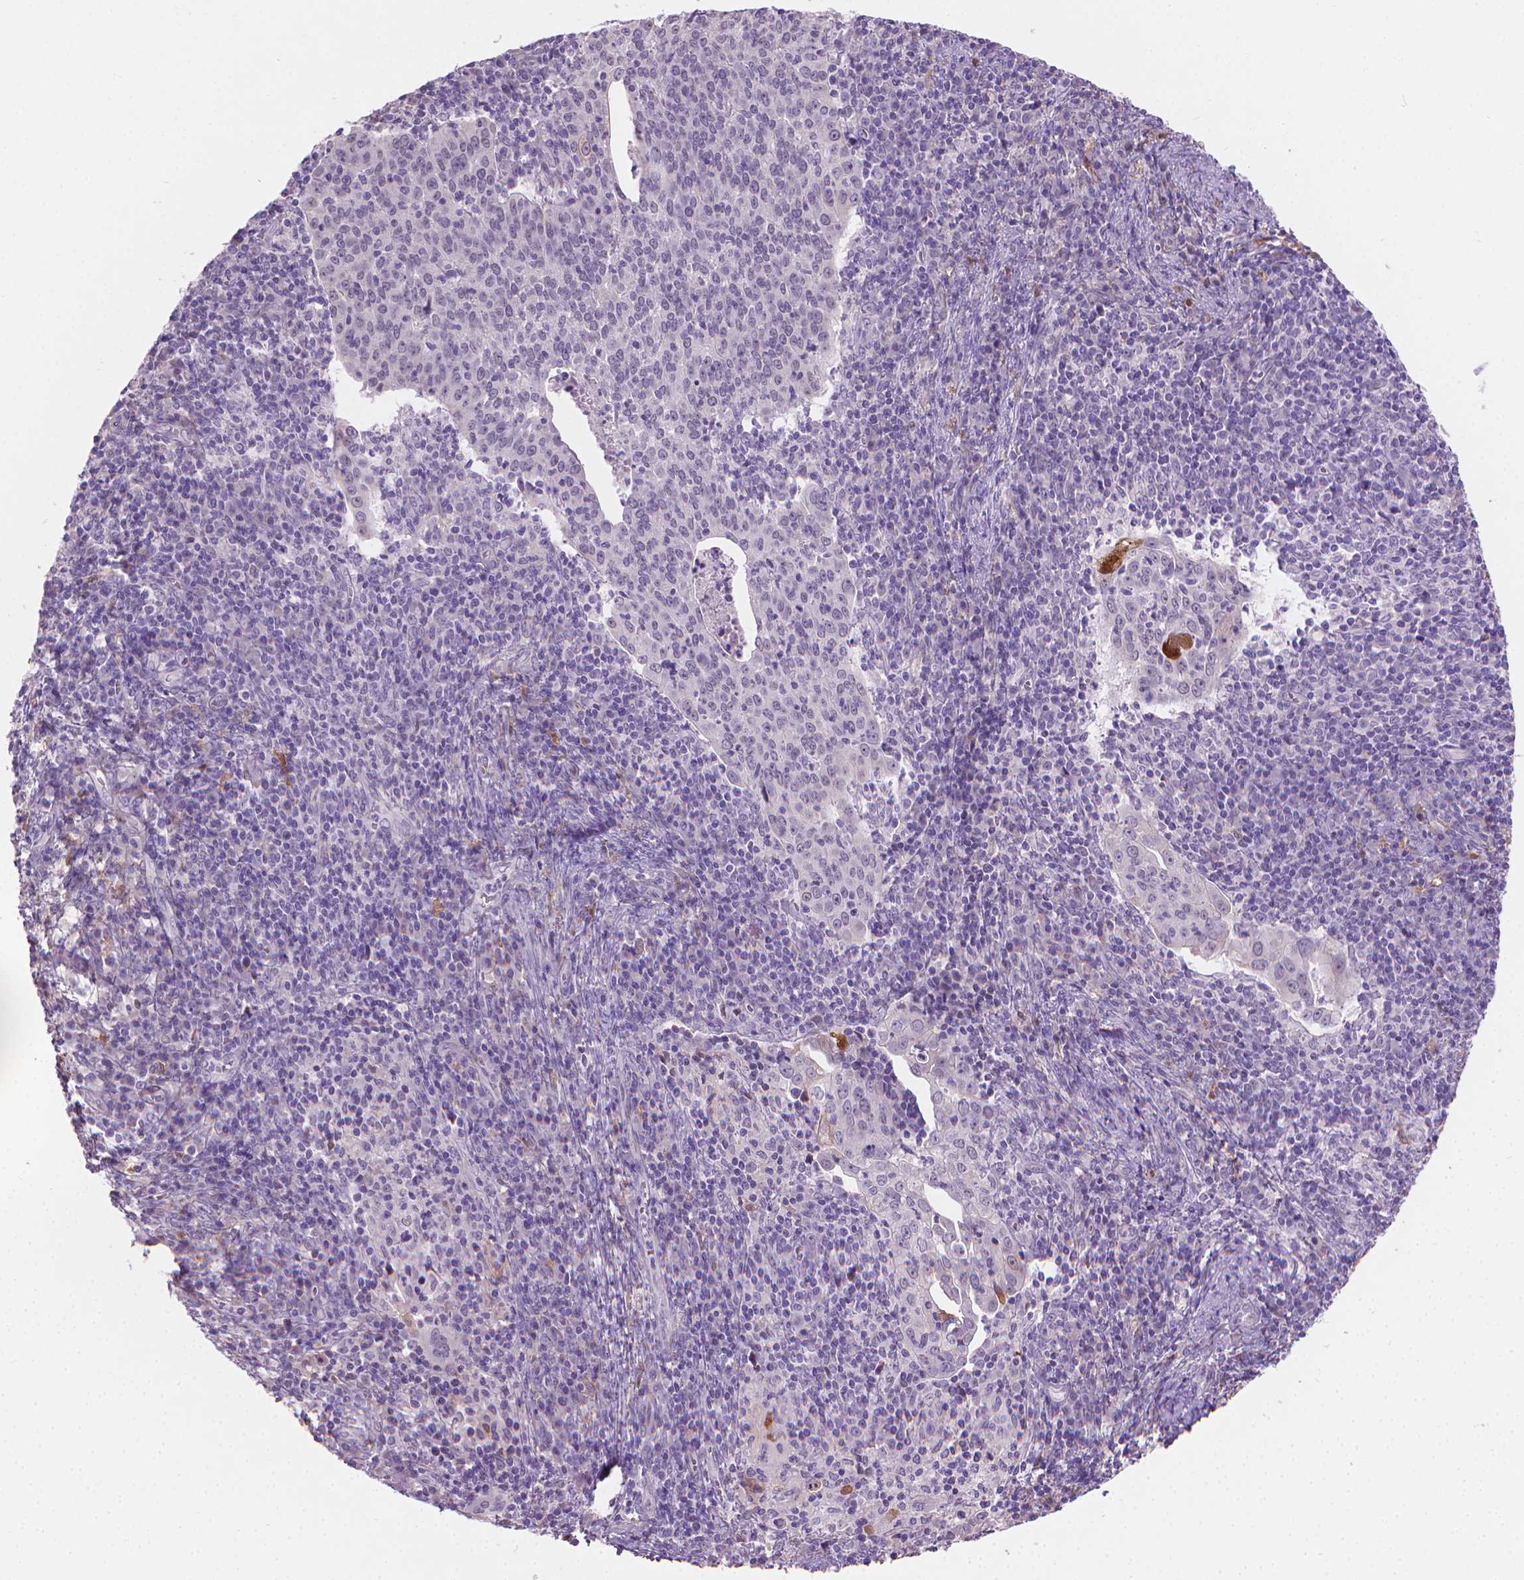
{"staining": {"intensity": "negative", "quantity": "none", "location": "none"}, "tissue": "cervical cancer", "cell_type": "Tumor cells", "image_type": "cancer", "snomed": [{"axis": "morphology", "description": "Squamous cell carcinoma, NOS"}, {"axis": "topography", "description": "Cervix"}], "caption": "Cervical cancer stained for a protein using immunohistochemistry (IHC) shows no expression tumor cells.", "gene": "GSDMA", "patient": {"sex": "female", "age": 39}}